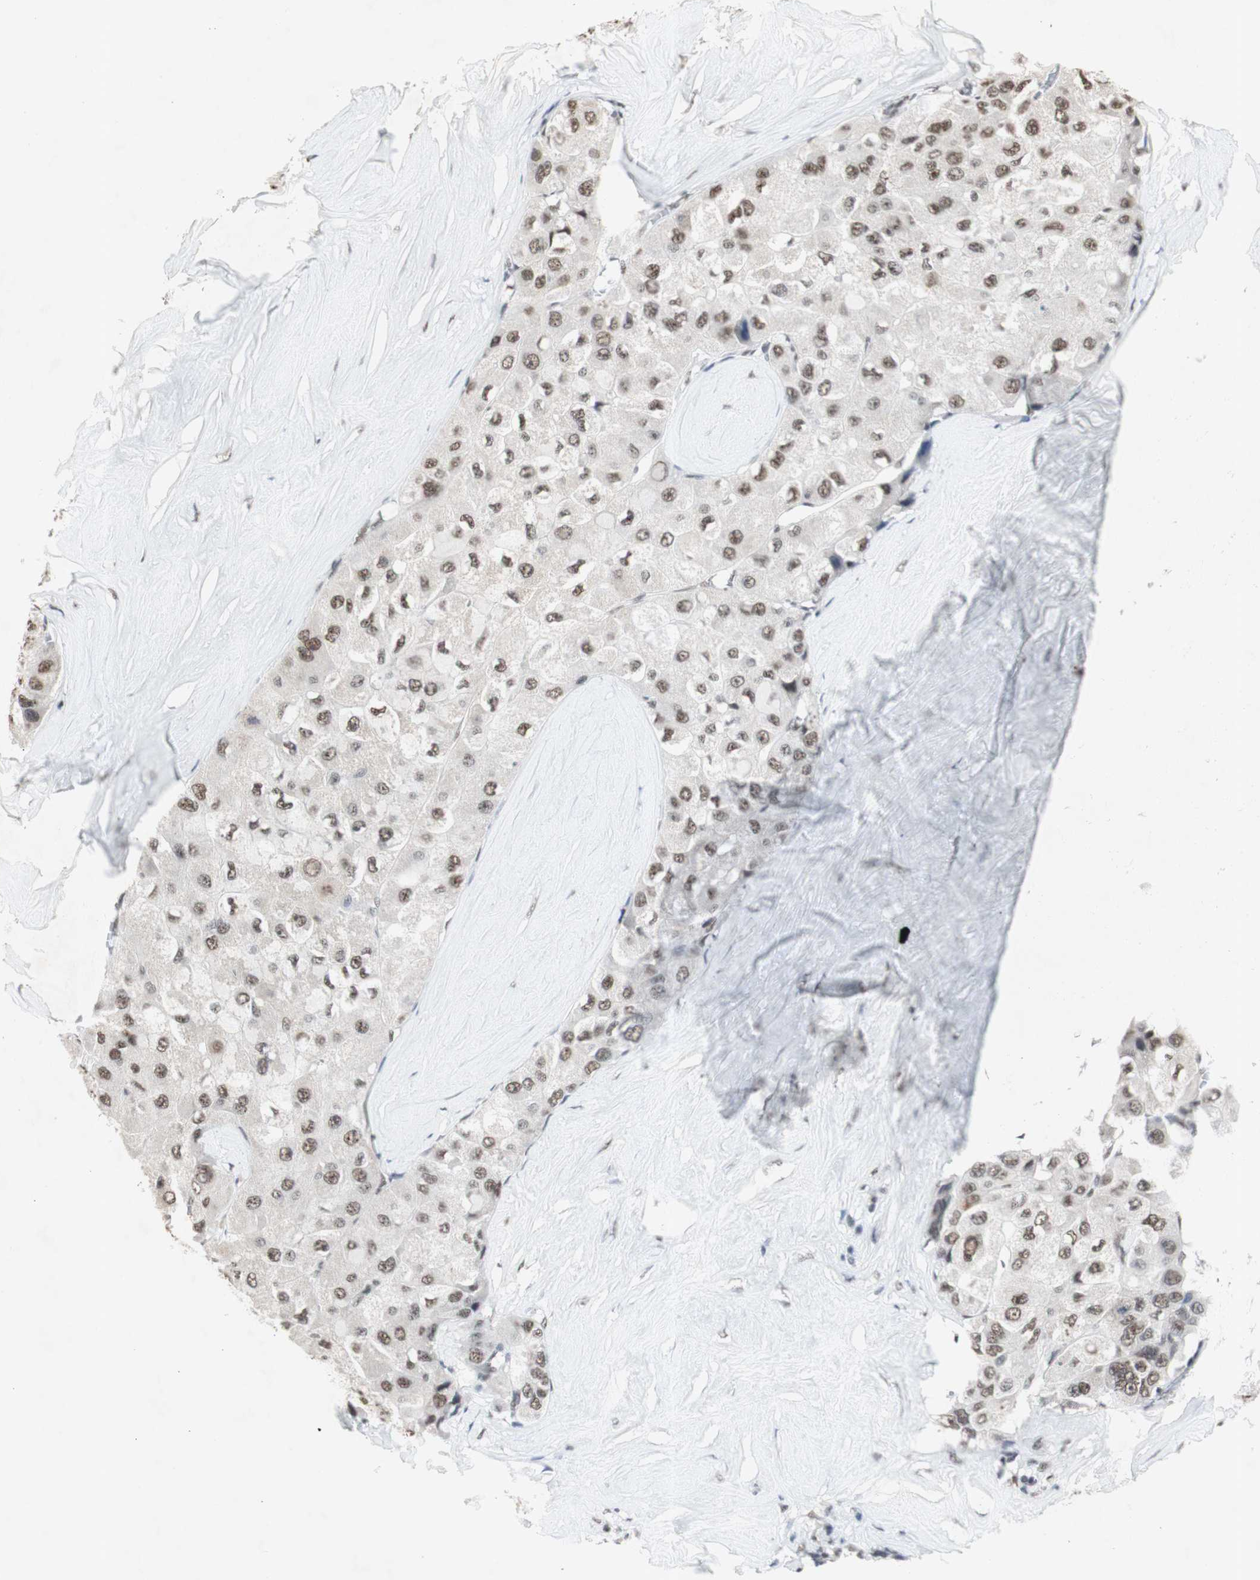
{"staining": {"intensity": "moderate", "quantity": ">75%", "location": "nuclear"}, "tissue": "liver cancer", "cell_type": "Tumor cells", "image_type": "cancer", "snomed": [{"axis": "morphology", "description": "Carcinoma, Hepatocellular, NOS"}, {"axis": "topography", "description": "Liver"}], "caption": "IHC micrograph of neoplastic tissue: hepatocellular carcinoma (liver) stained using immunohistochemistry (IHC) demonstrates medium levels of moderate protein expression localized specifically in the nuclear of tumor cells, appearing as a nuclear brown color.", "gene": "SNRPB", "patient": {"sex": "male", "age": 80}}